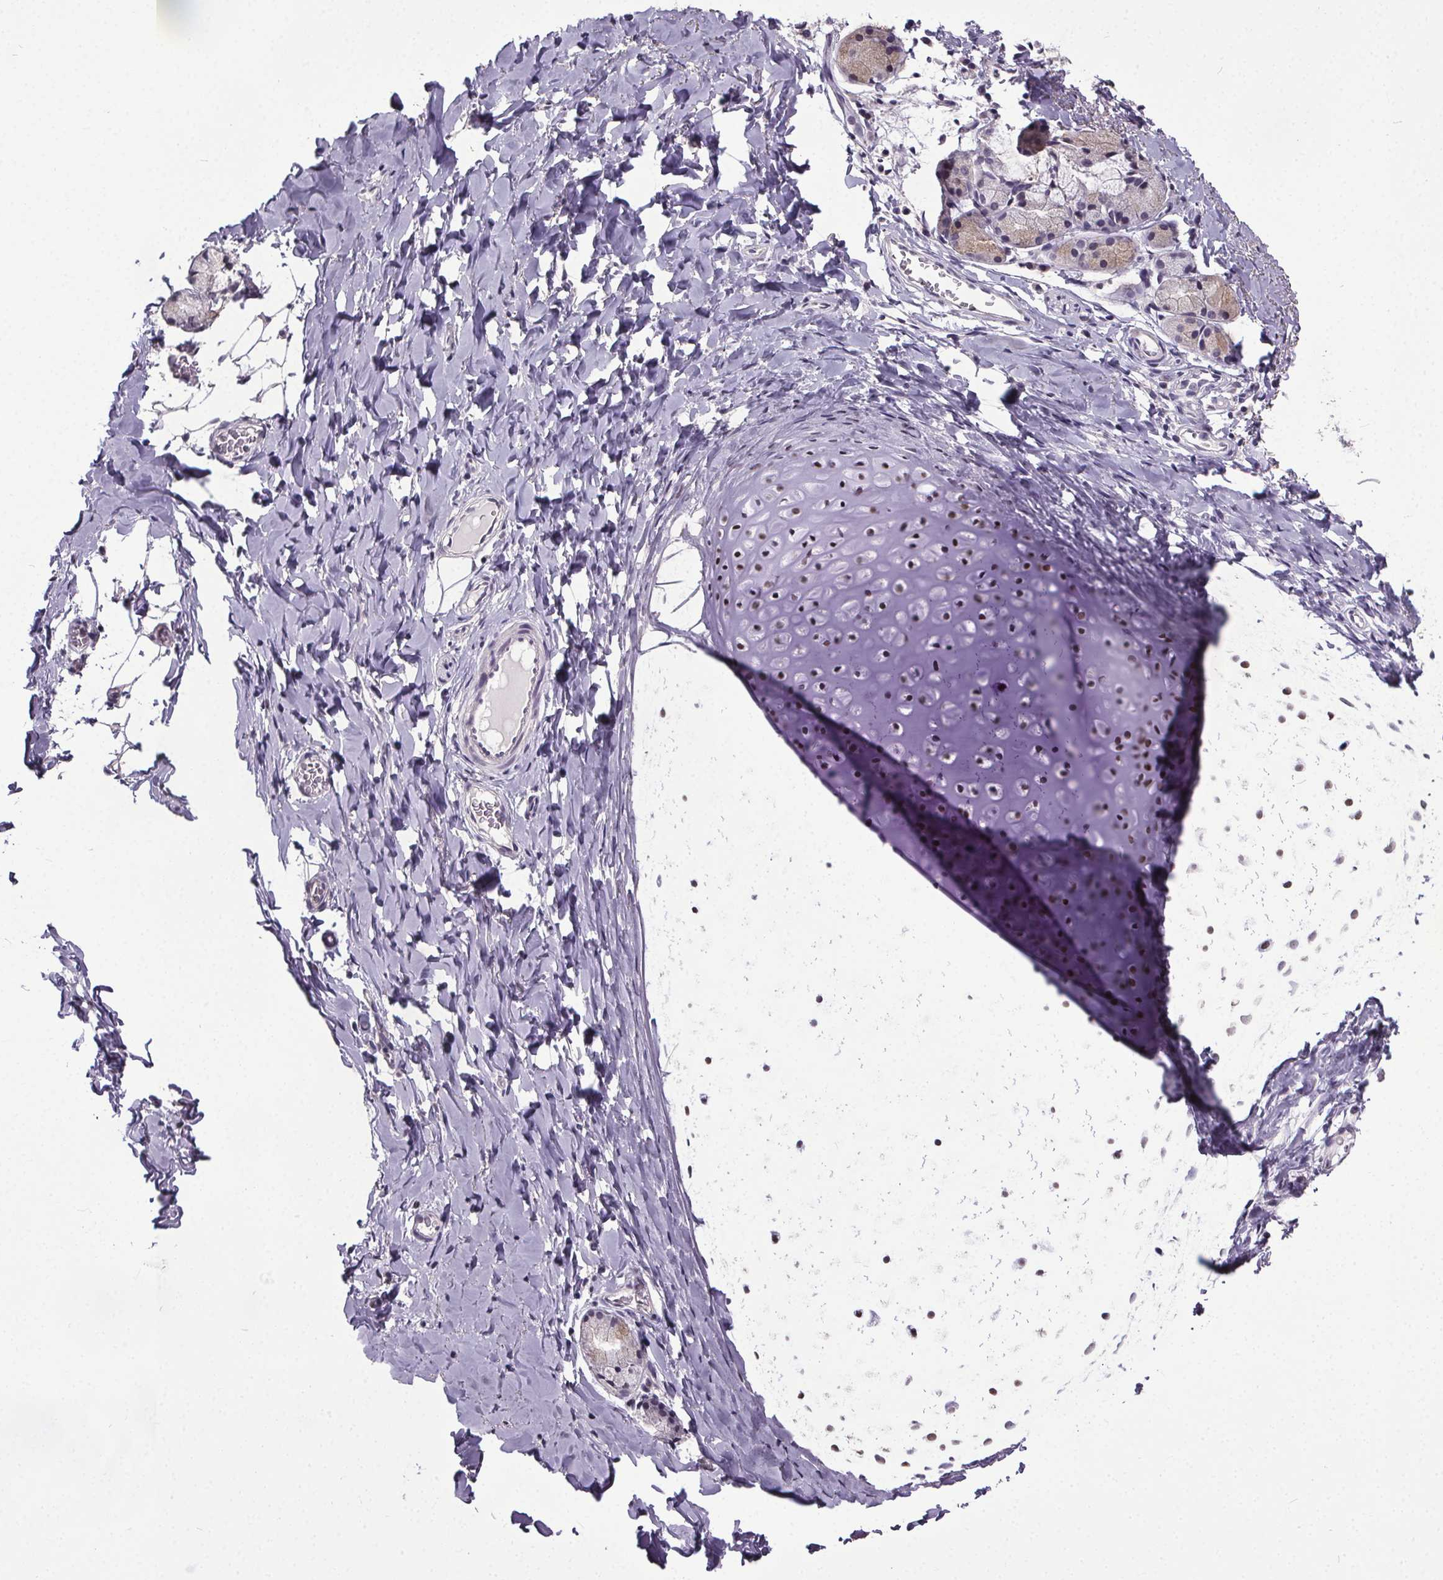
{"staining": {"intensity": "weak", "quantity": "<25%", "location": "cytoplasmic/membranous"}, "tissue": "bronchus", "cell_type": "Respiratory epithelial cells", "image_type": "normal", "snomed": [{"axis": "morphology", "description": "Normal tissue, NOS"}, {"axis": "topography", "description": "Bronchus"}], "caption": "High power microscopy histopathology image of an immunohistochemistry histopathology image of unremarkable bronchus, revealing no significant staining in respiratory epithelial cells. (Brightfield microscopy of DAB IHC at high magnification).", "gene": "NKX6", "patient": {"sex": "male", "age": 1}}